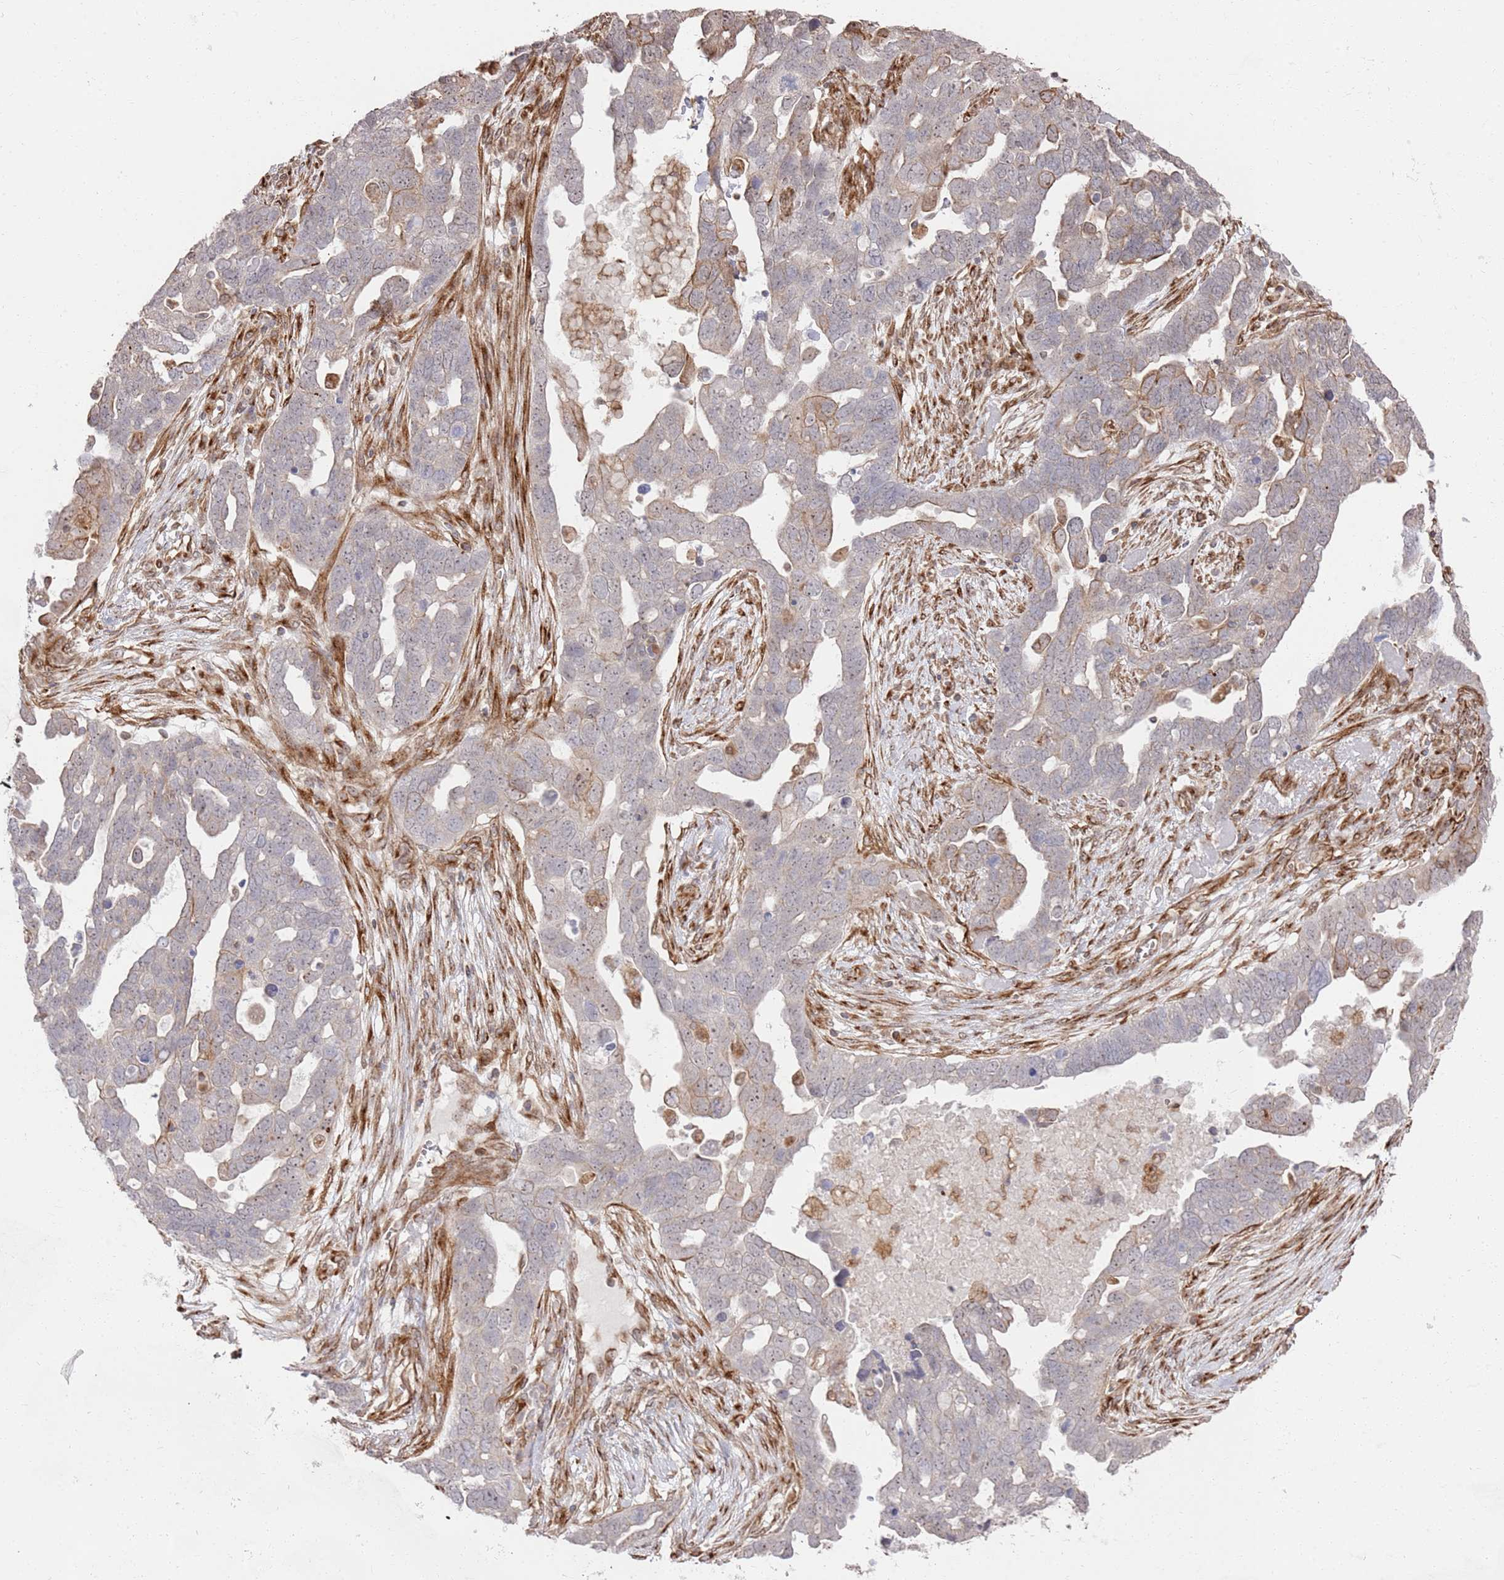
{"staining": {"intensity": "weak", "quantity": "25%-75%", "location": "cytoplasmic/membranous"}, "tissue": "ovarian cancer", "cell_type": "Tumor cells", "image_type": "cancer", "snomed": [{"axis": "morphology", "description": "Cystadenocarcinoma, serous, NOS"}, {"axis": "topography", "description": "Ovary"}], "caption": "Serous cystadenocarcinoma (ovarian) tissue exhibits weak cytoplasmic/membranous staining in about 25%-75% of tumor cells, visualized by immunohistochemistry. The protein of interest is shown in brown color, while the nuclei are stained blue.", "gene": "PHF21A", "patient": {"sex": "female", "age": 54}}